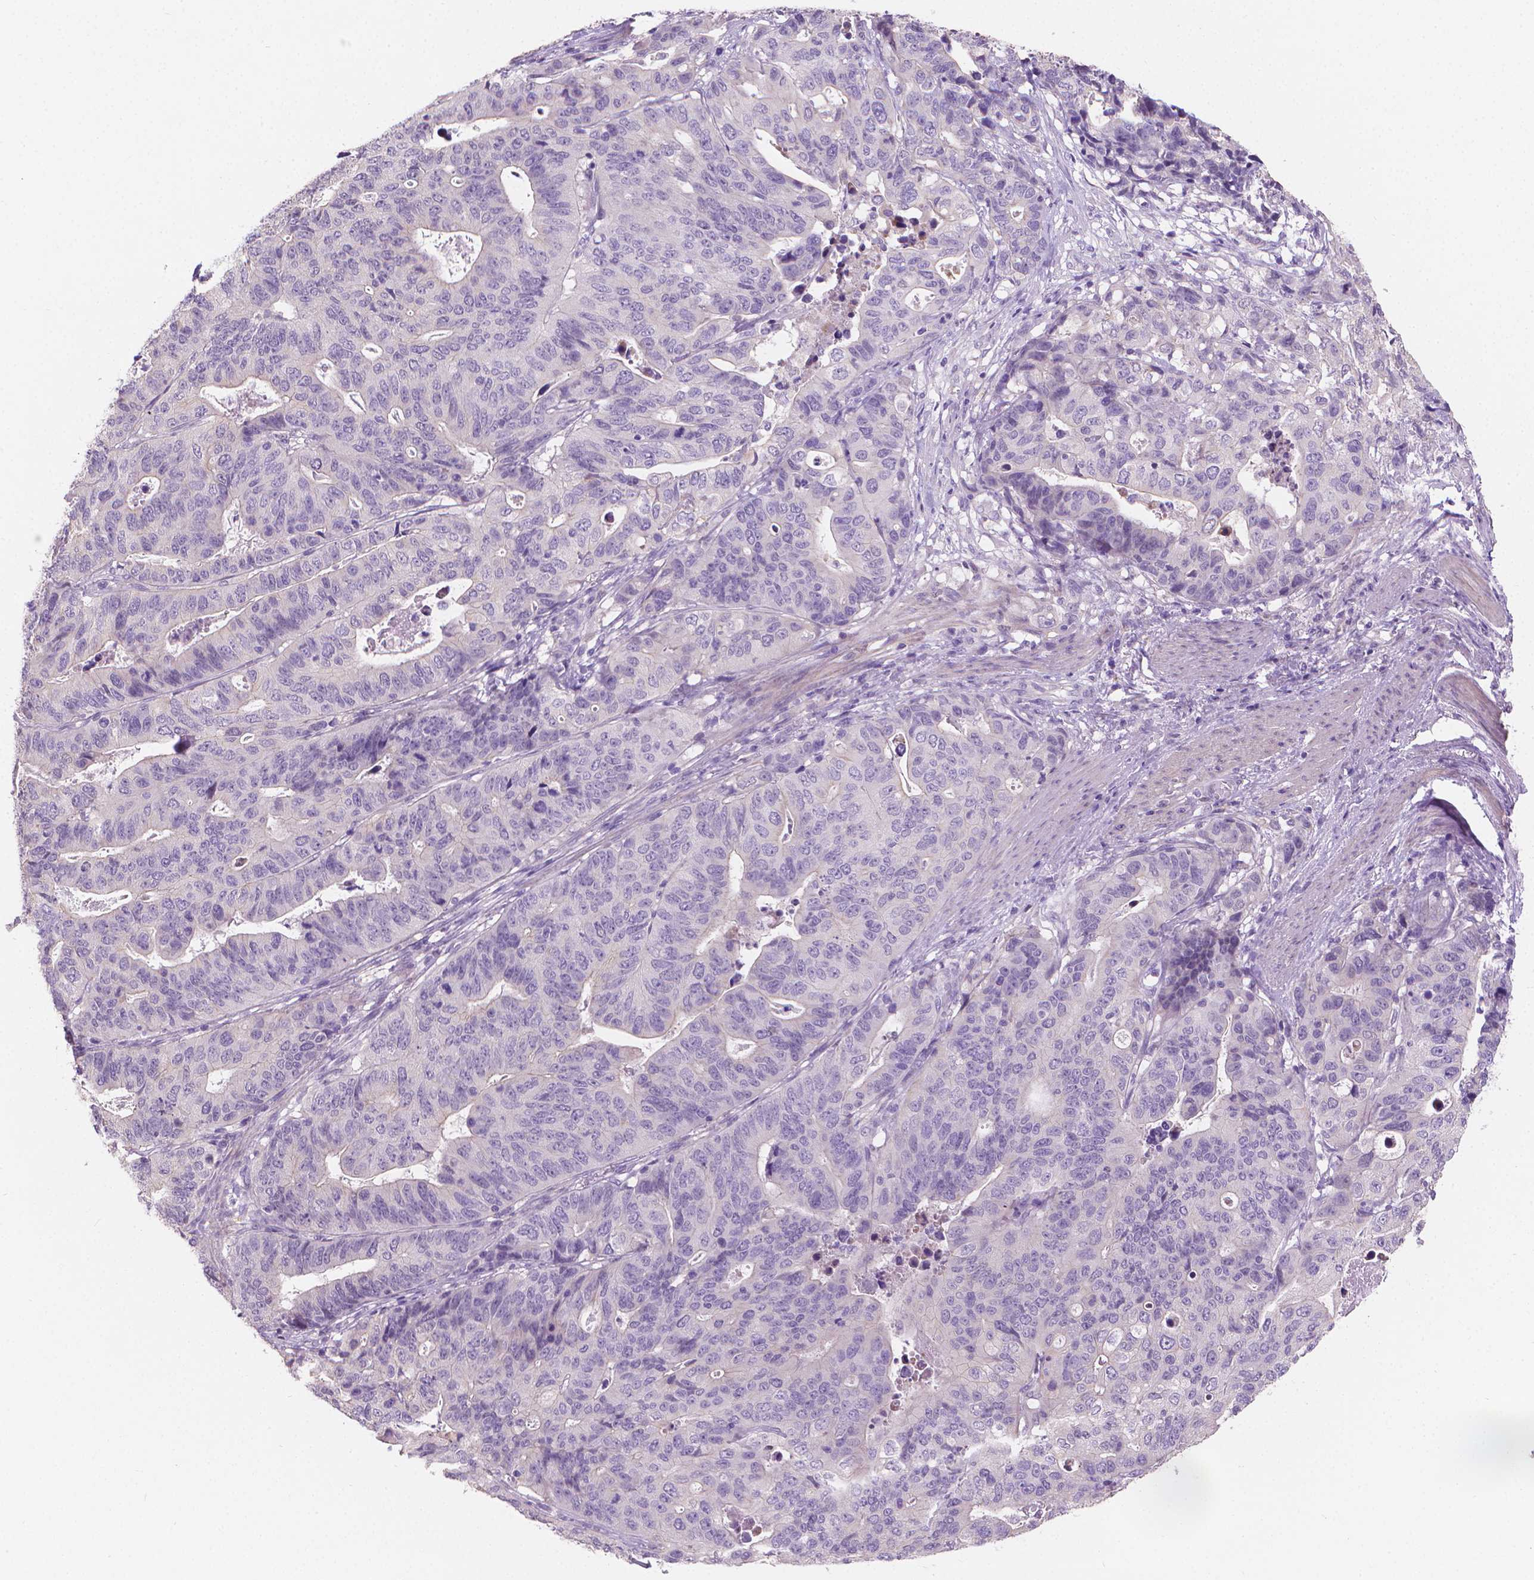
{"staining": {"intensity": "negative", "quantity": "none", "location": "none"}, "tissue": "stomach cancer", "cell_type": "Tumor cells", "image_type": "cancer", "snomed": [{"axis": "morphology", "description": "Adenocarcinoma, NOS"}, {"axis": "topography", "description": "Stomach, upper"}], "caption": "A histopathology image of stomach cancer (adenocarcinoma) stained for a protein demonstrates no brown staining in tumor cells. Brightfield microscopy of IHC stained with DAB (3,3'-diaminobenzidine) (brown) and hematoxylin (blue), captured at high magnification.", "gene": "GSDMA", "patient": {"sex": "female", "age": 67}}